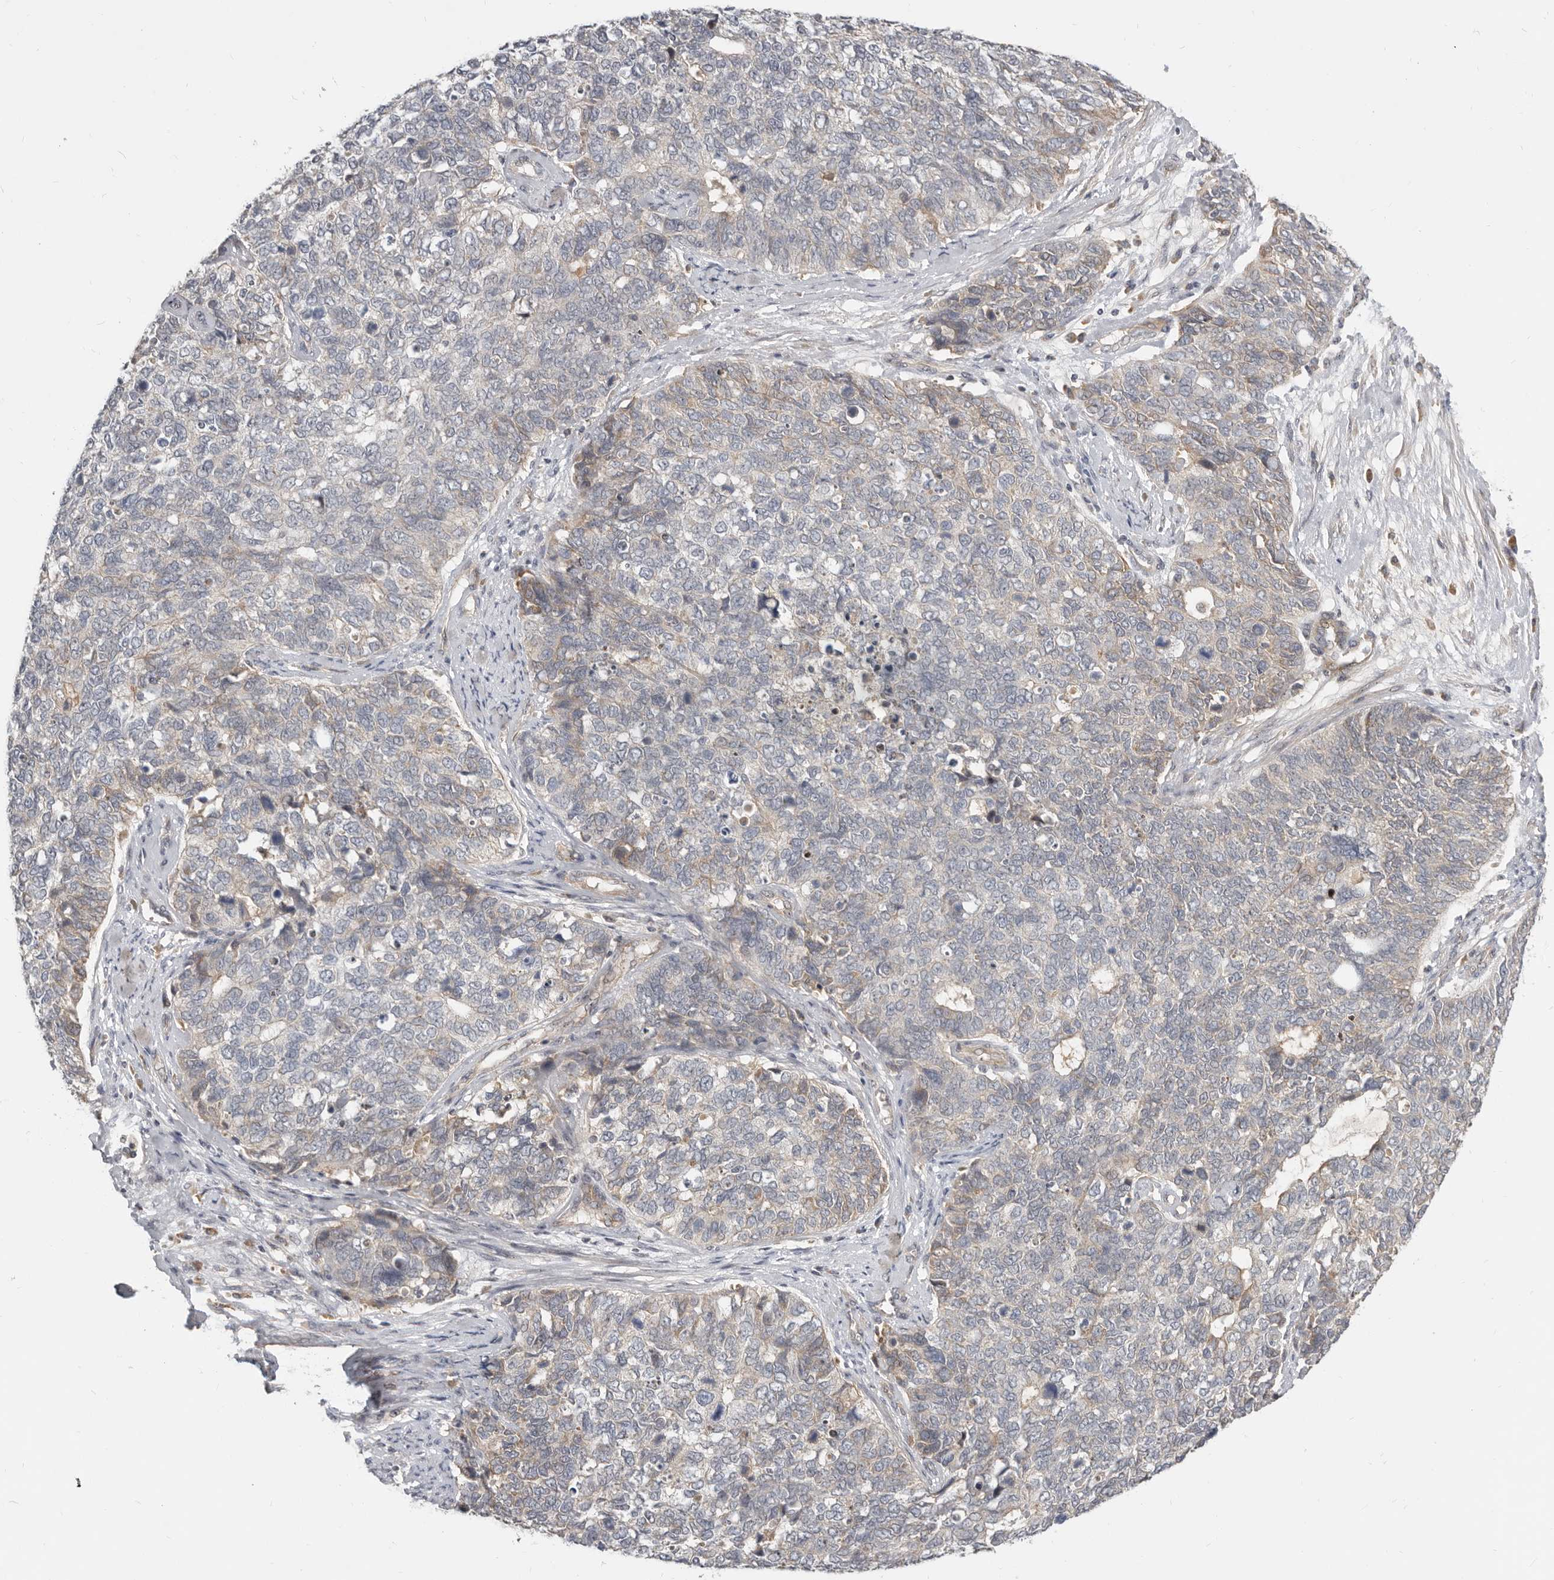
{"staining": {"intensity": "weak", "quantity": "25%-75%", "location": "cytoplasmic/membranous"}, "tissue": "cervical cancer", "cell_type": "Tumor cells", "image_type": "cancer", "snomed": [{"axis": "morphology", "description": "Squamous cell carcinoma, NOS"}, {"axis": "topography", "description": "Cervix"}], "caption": "Protein analysis of cervical cancer (squamous cell carcinoma) tissue reveals weak cytoplasmic/membranous staining in approximately 25%-75% of tumor cells.", "gene": "MICALL2", "patient": {"sex": "female", "age": 63}}